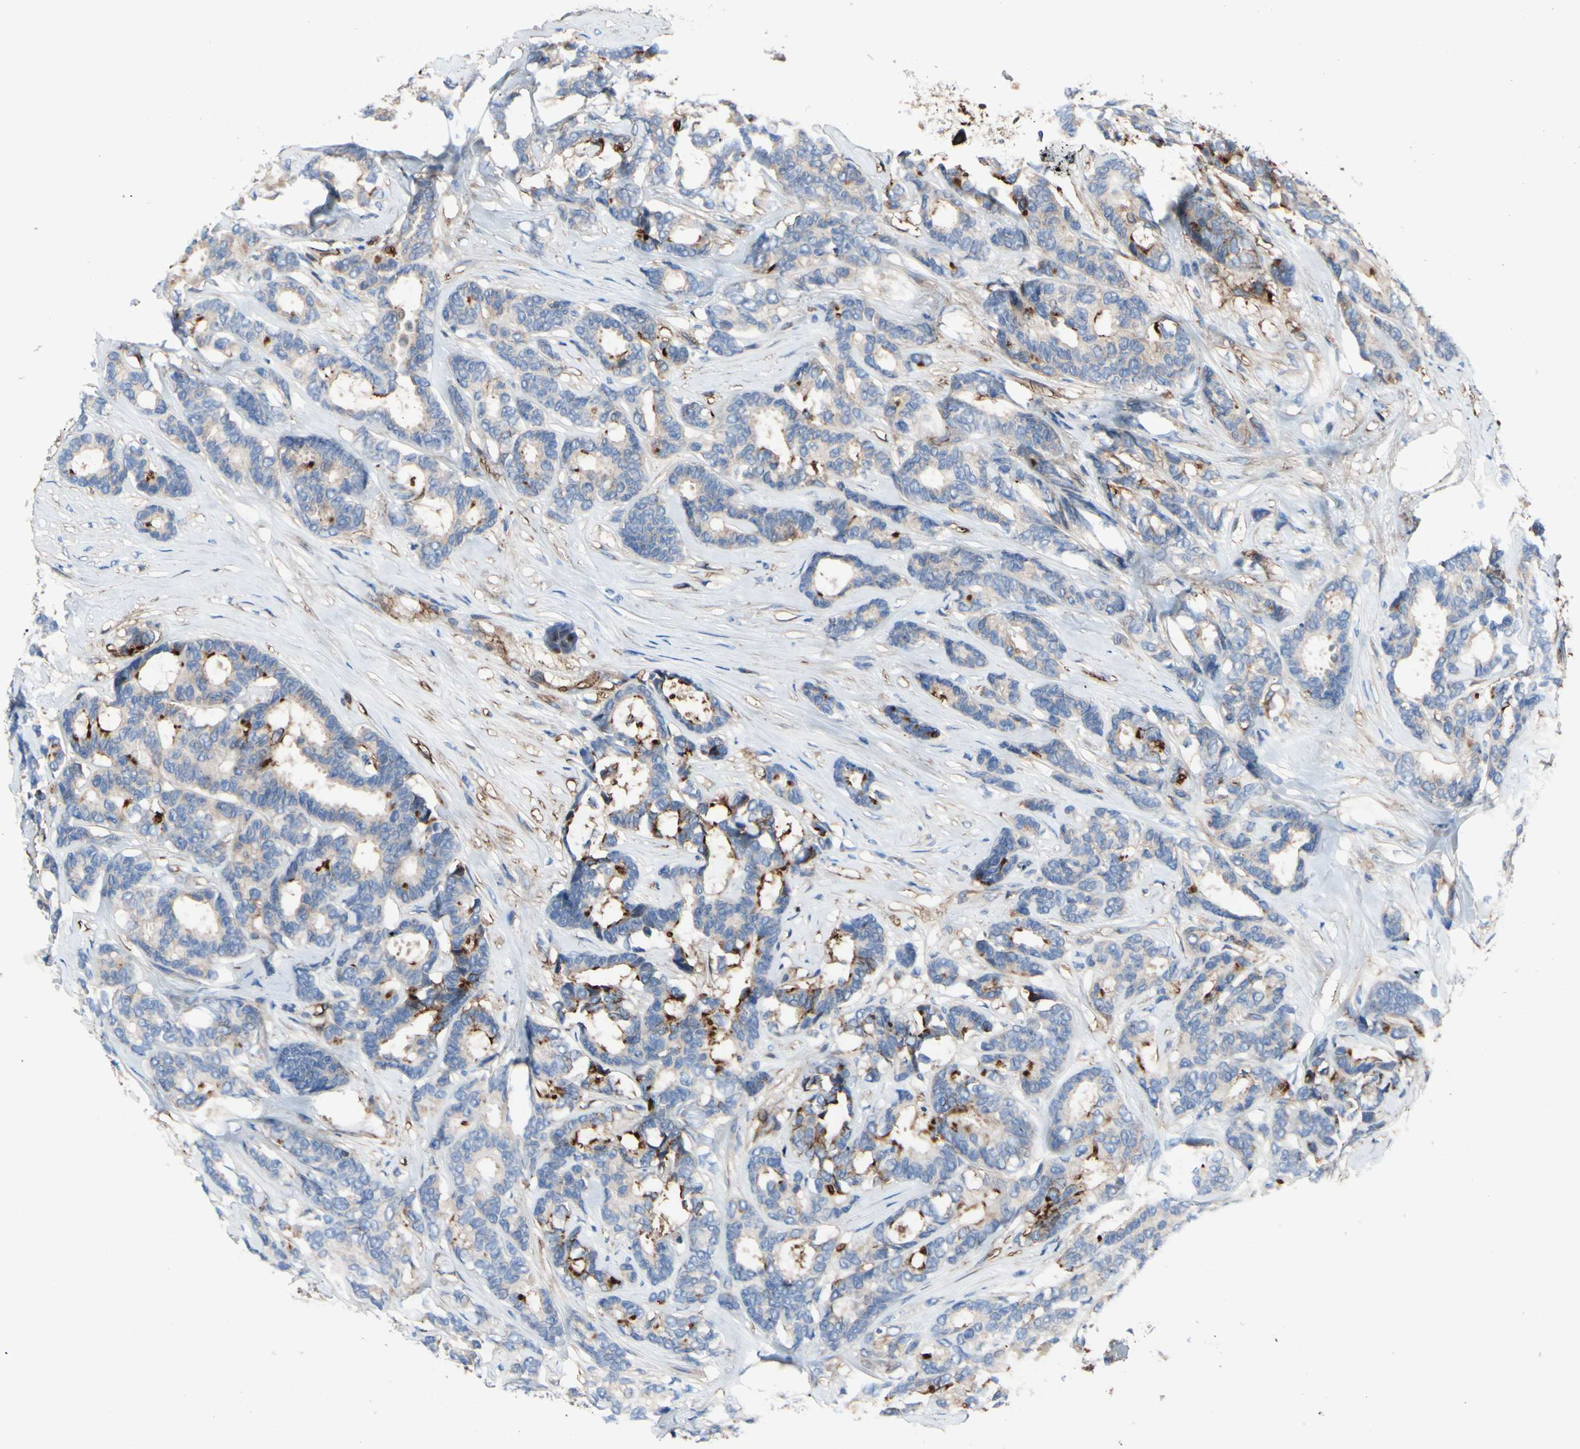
{"staining": {"intensity": "weak", "quantity": "25%-75%", "location": "cytoplasmic/membranous"}, "tissue": "breast cancer", "cell_type": "Tumor cells", "image_type": "cancer", "snomed": [{"axis": "morphology", "description": "Duct carcinoma"}, {"axis": "topography", "description": "Breast"}], "caption": "There is low levels of weak cytoplasmic/membranous expression in tumor cells of breast infiltrating ductal carcinoma, as demonstrated by immunohistochemical staining (brown color).", "gene": "ANXA6", "patient": {"sex": "female", "age": 87}}